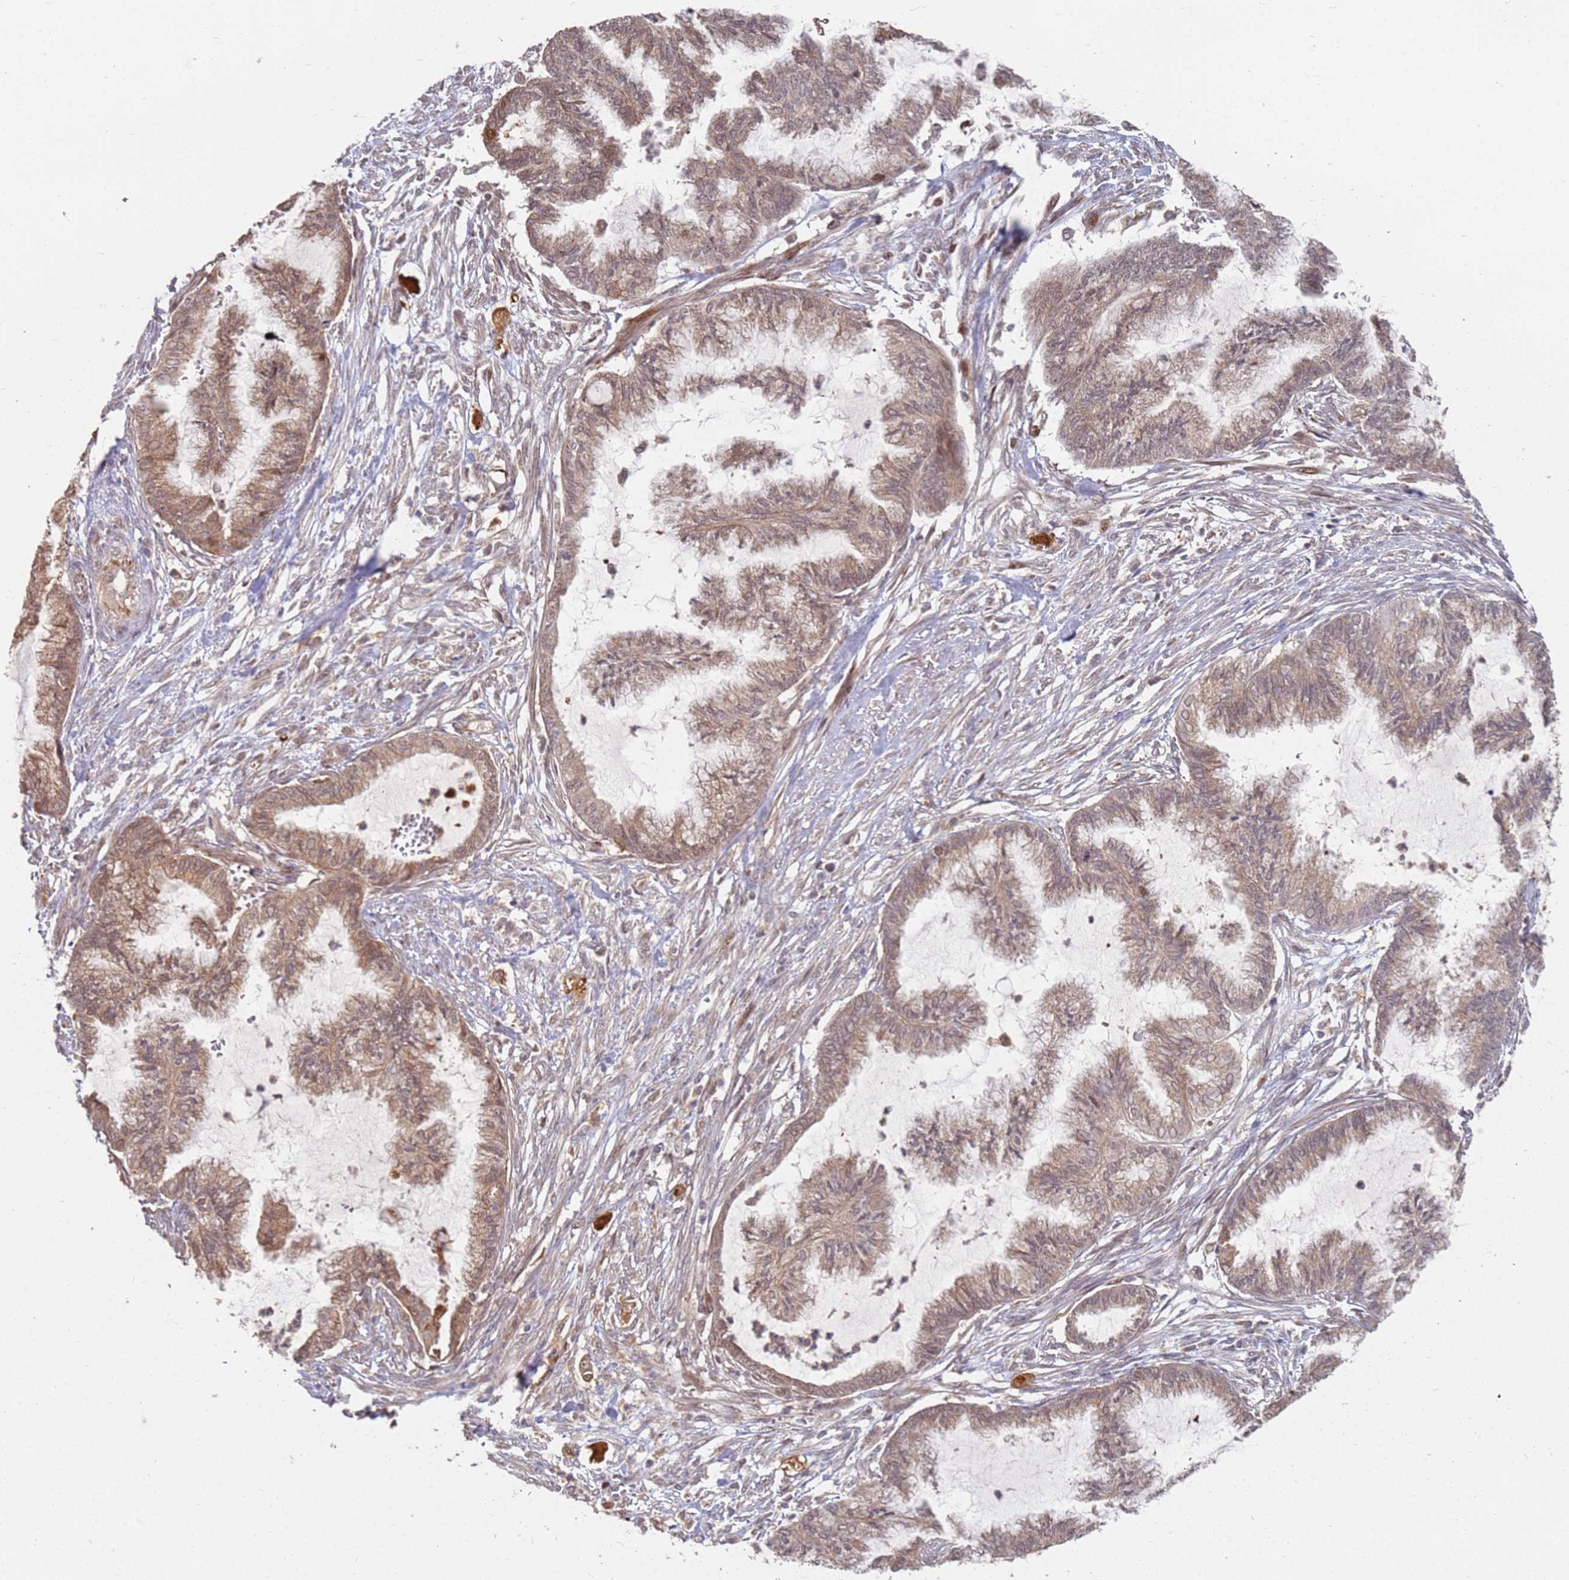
{"staining": {"intensity": "weak", "quantity": ">75%", "location": "cytoplasmic/membranous"}, "tissue": "endometrial cancer", "cell_type": "Tumor cells", "image_type": "cancer", "snomed": [{"axis": "morphology", "description": "Adenocarcinoma, NOS"}, {"axis": "topography", "description": "Endometrium"}], "caption": "Tumor cells show low levels of weak cytoplasmic/membranous expression in about >75% of cells in endometrial cancer (adenocarcinoma). The staining was performed using DAB (3,3'-diaminobenzidine), with brown indicating positive protein expression. Nuclei are stained blue with hematoxylin.", "gene": "MPEG1", "patient": {"sex": "female", "age": 86}}